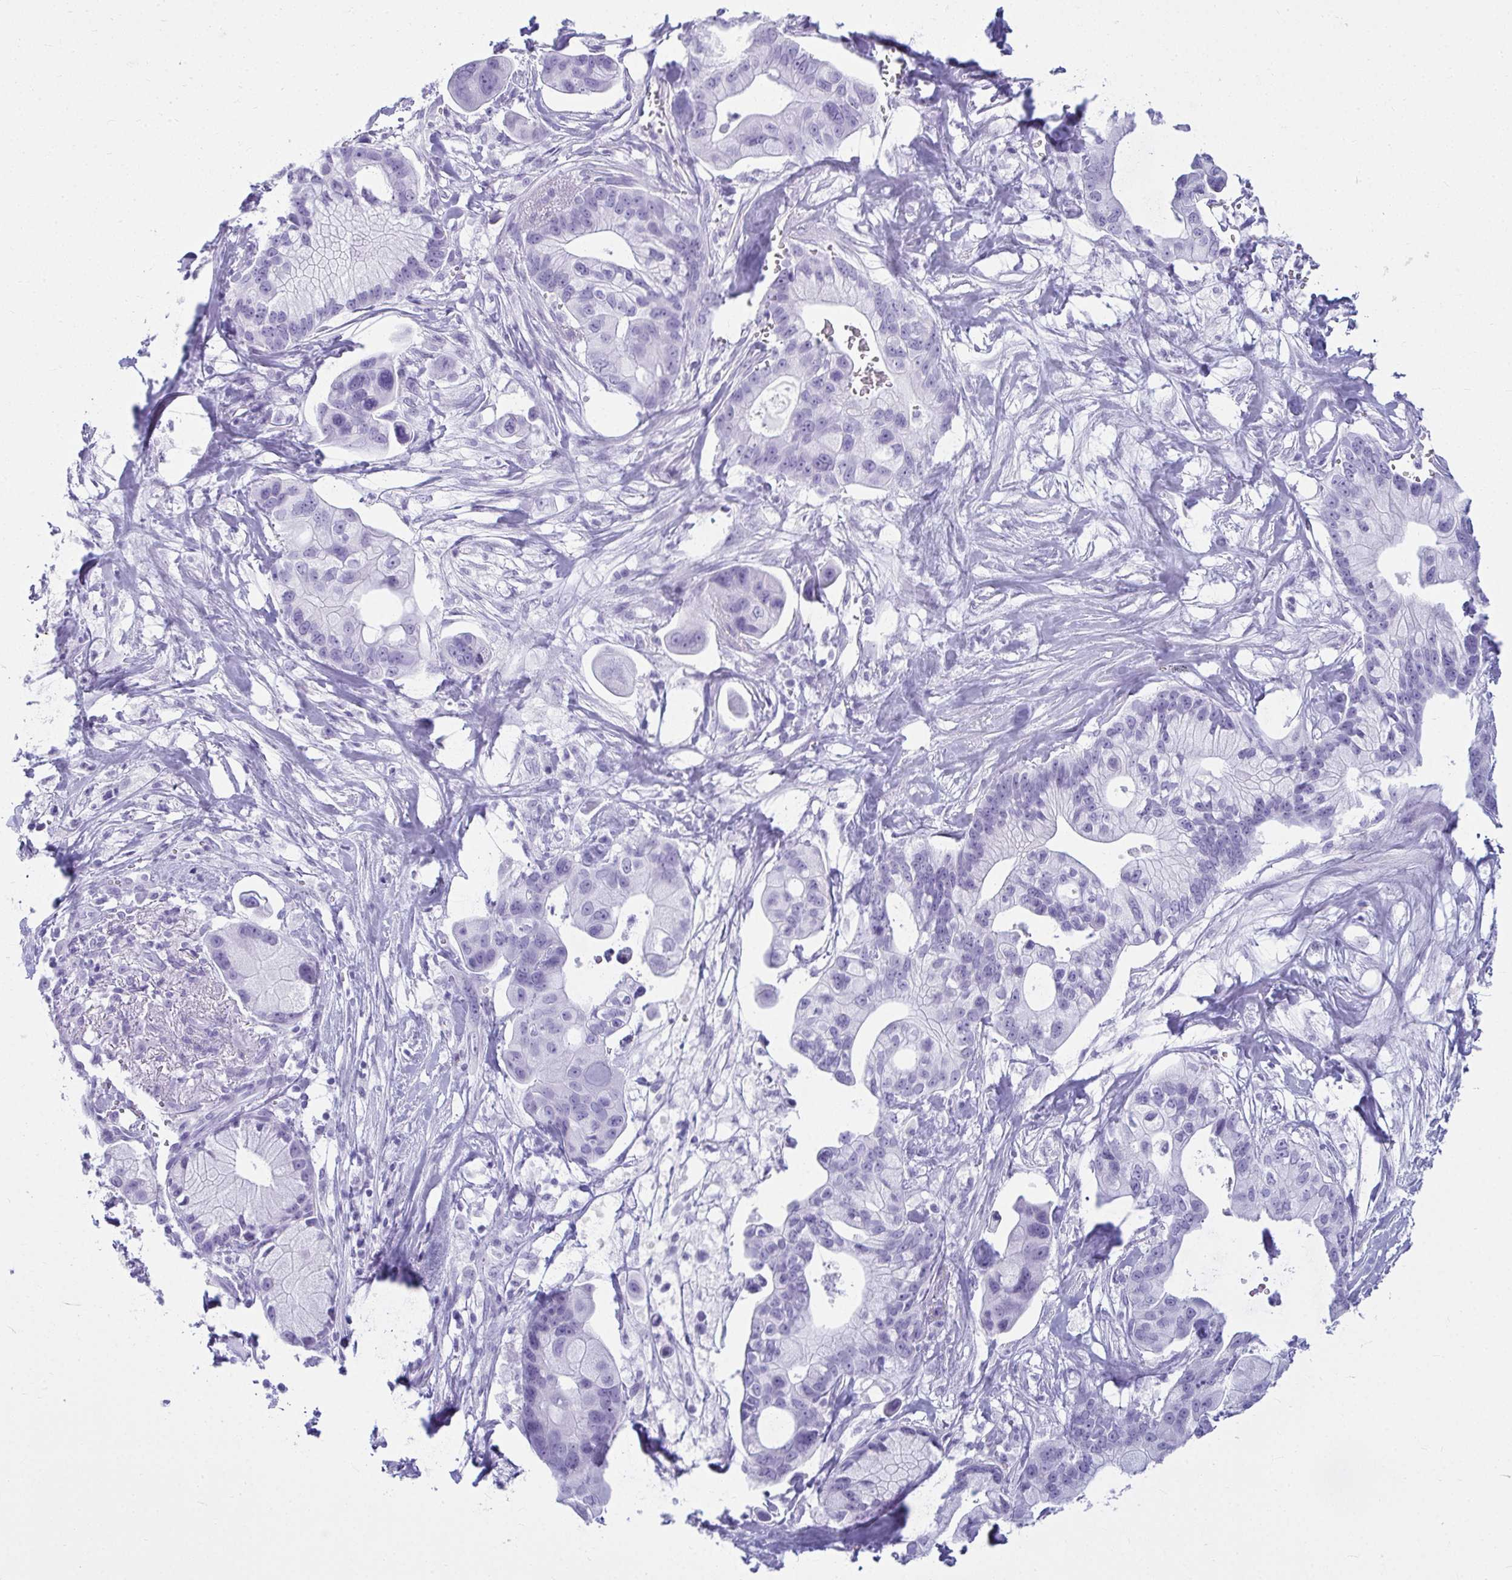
{"staining": {"intensity": "negative", "quantity": "none", "location": "none"}, "tissue": "pancreatic cancer", "cell_type": "Tumor cells", "image_type": "cancer", "snomed": [{"axis": "morphology", "description": "Adenocarcinoma, NOS"}, {"axis": "topography", "description": "Pancreas"}], "caption": "Photomicrograph shows no significant protein staining in tumor cells of adenocarcinoma (pancreatic).", "gene": "CLGN", "patient": {"sex": "male", "age": 68}}